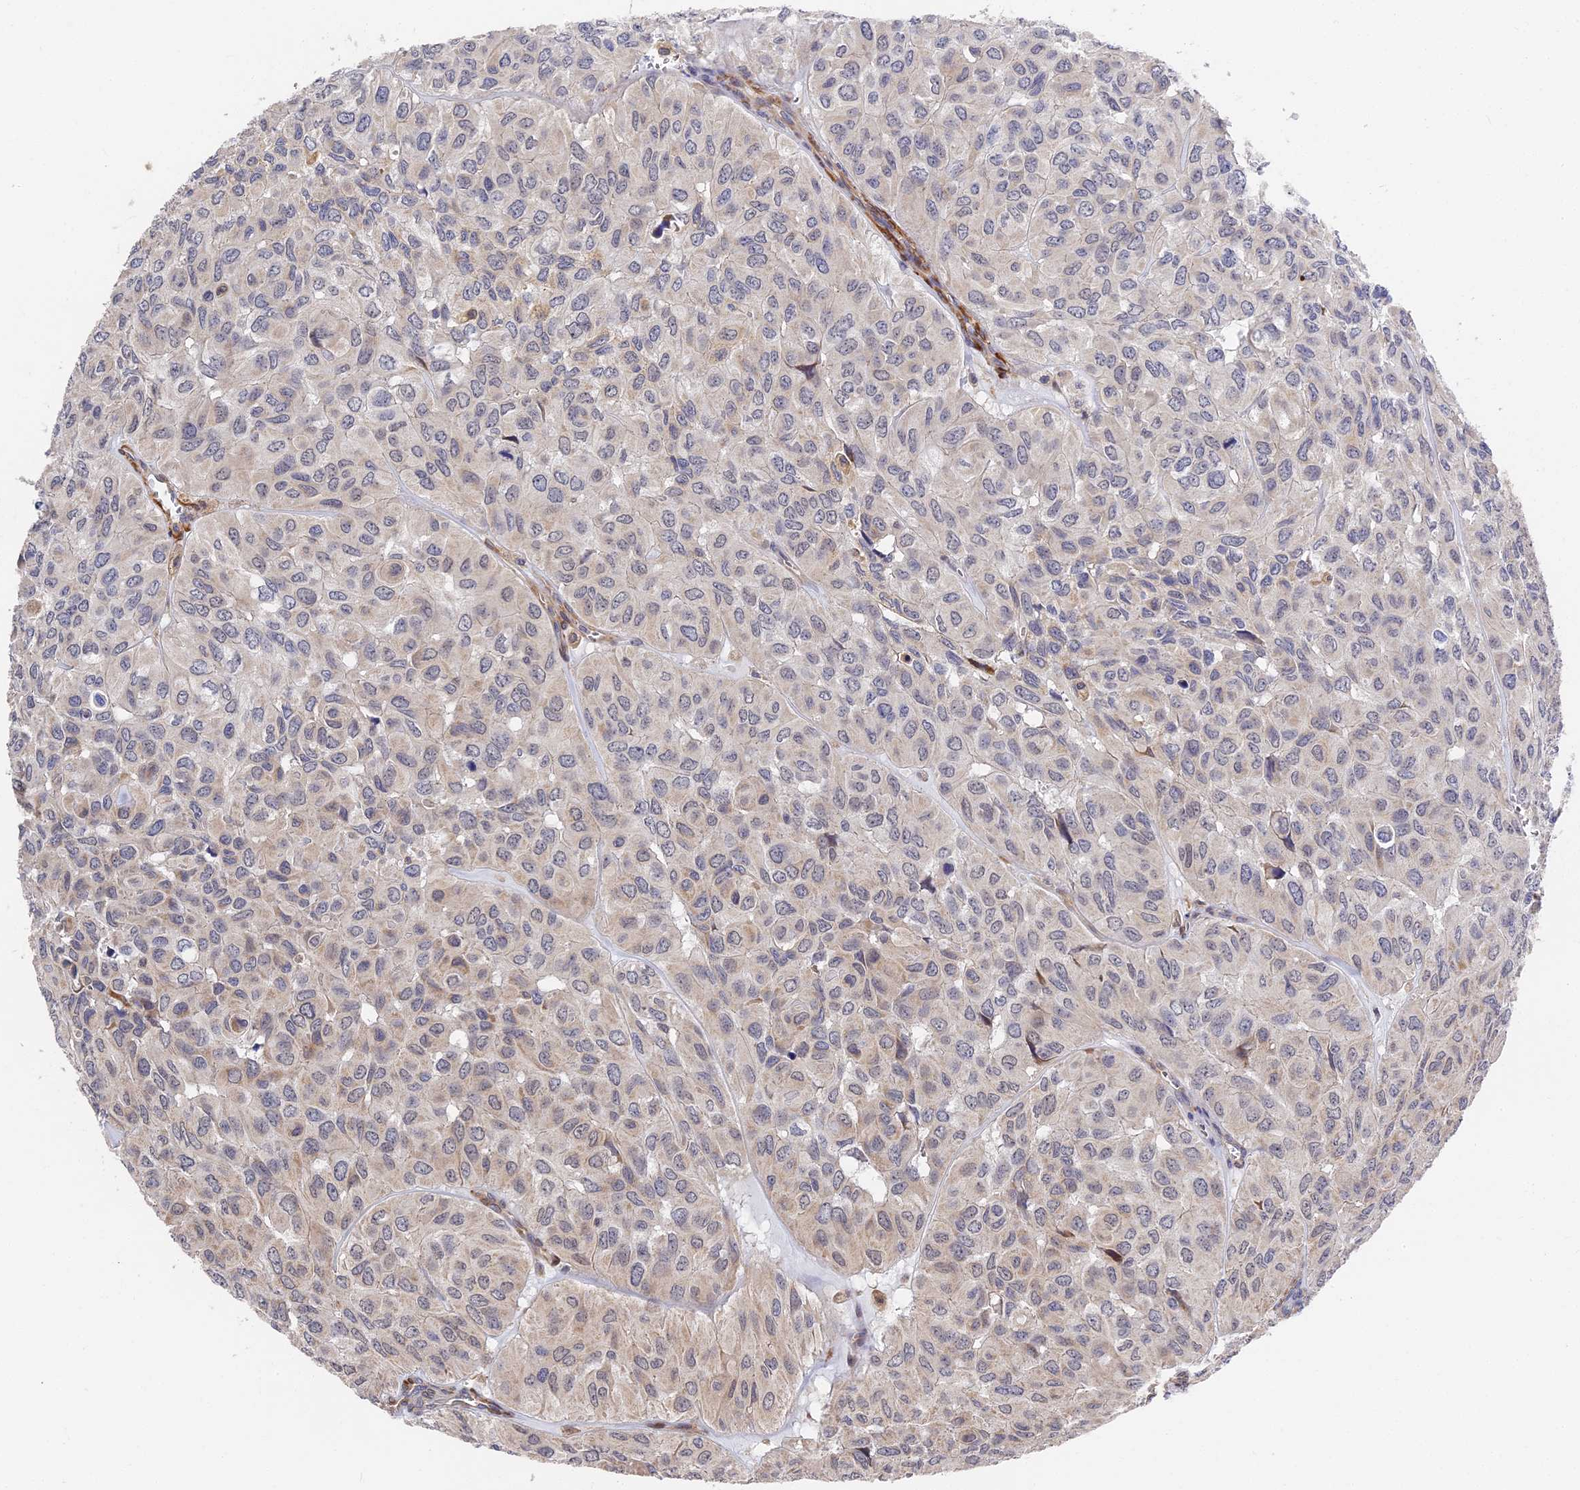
{"staining": {"intensity": "weak", "quantity": "<25%", "location": "cytoplasmic/membranous"}, "tissue": "head and neck cancer", "cell_type": "Tumor cells", "image_type": "cancer", "snomed": [{"axis": "morphology", "description": "Adenocarcinoma, NOS"}, {"axis": "topography", "description": "Salivary gland, NOS"}, {"axis": "topography", "description": "Head-Neck"}], "caption": "IHC histopathology image of neoplastic tissue: human head and neck cancer stained with DAB exhibits no significant protein staining in tumor cells.", "gene": "CCDC113", "patient": {"sex": "female", "age": 76}}